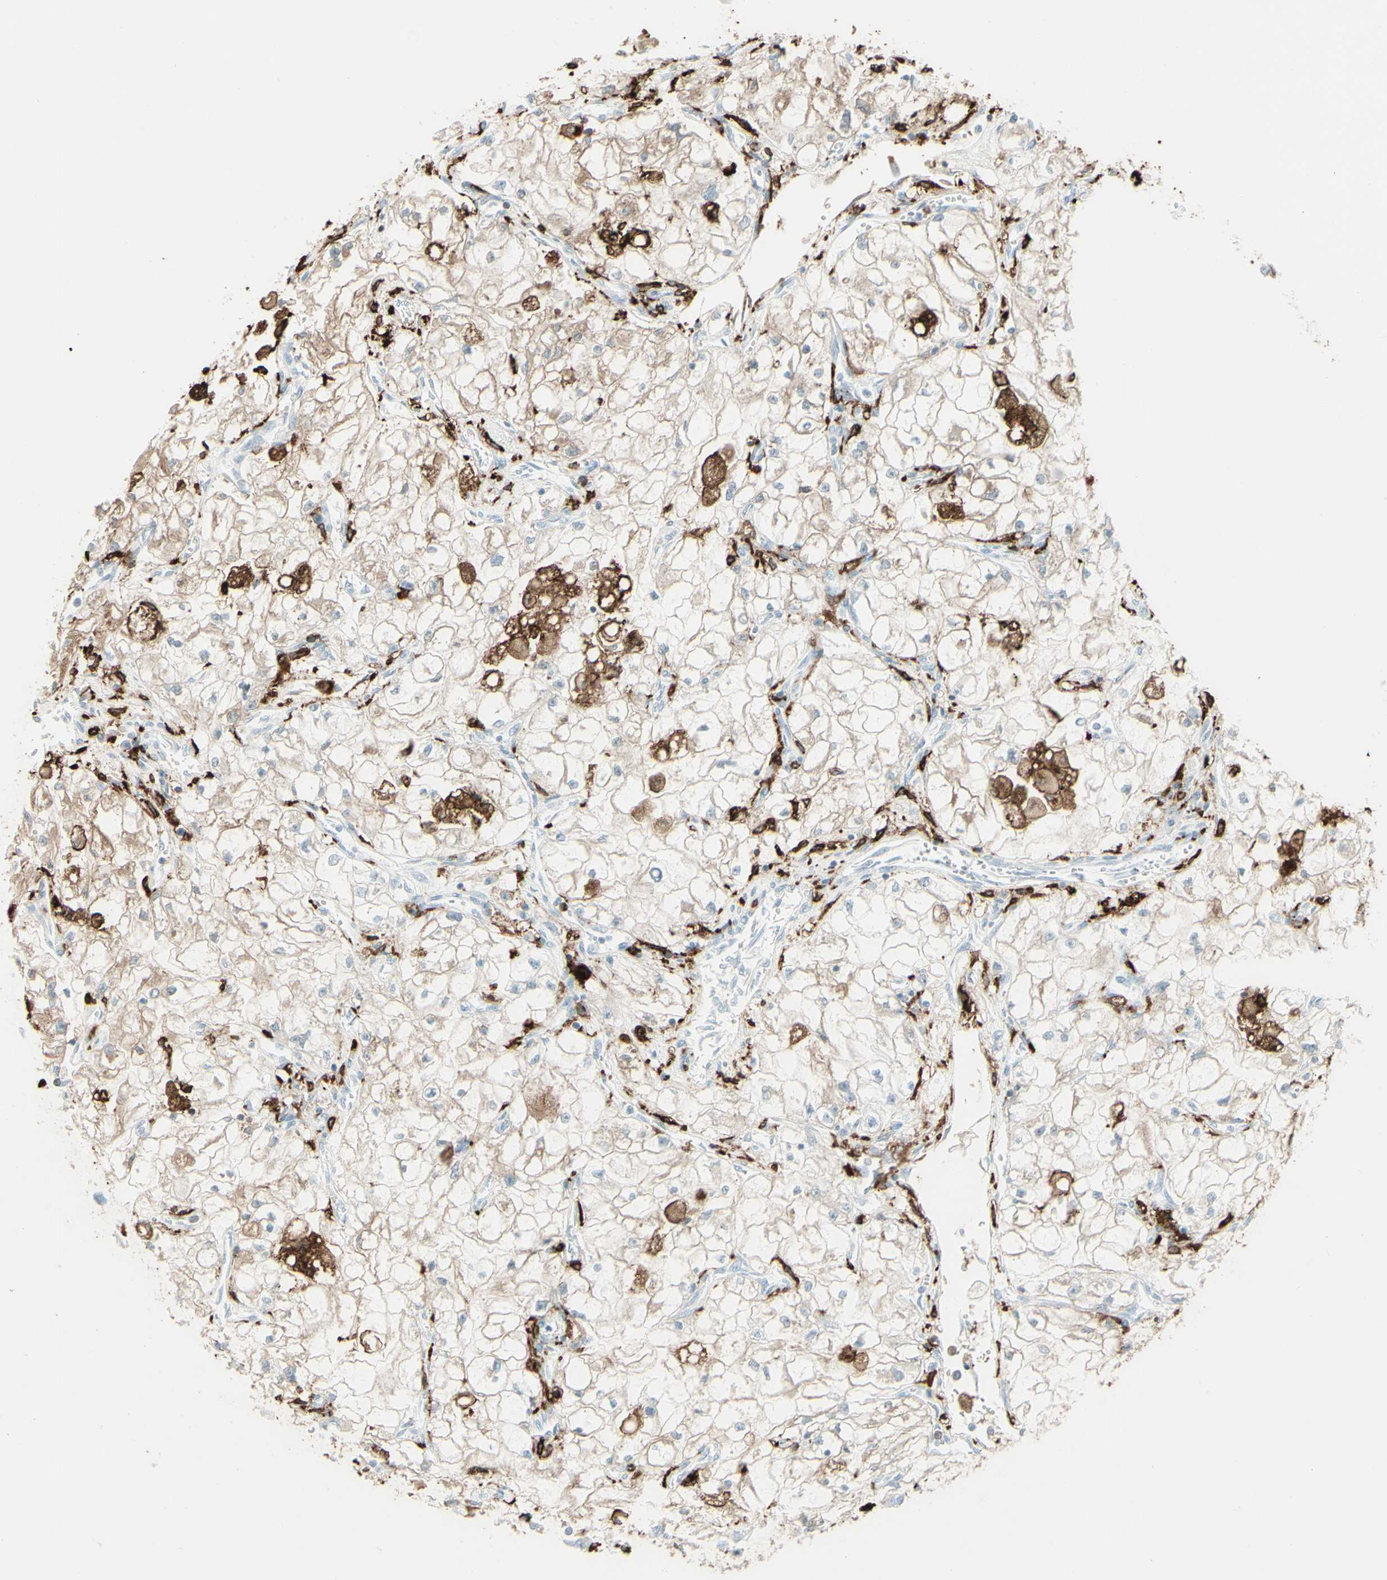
{"staining": {"intensity": "weak", "quantity": "<25%", "location": "cytoplasmic/membranous"}, "tissue": "renal cancer", "cell_type": "Tumor cells", "image_type": "cancer", "snomed": [{"axis": "morphology", "description": "Adenocarcinoma, NOS"}, {"axis": "topography", "description": "Kidney"}], "caption": "Protein analysis of renal adenocarcinoma exhibits no significant positivity in tumor cells. (Immunohistochemistry, brightfield microscopy, high magnification).", "gene": "HLA-DPB1", "patient": {"sex": "female", "age": 70}}